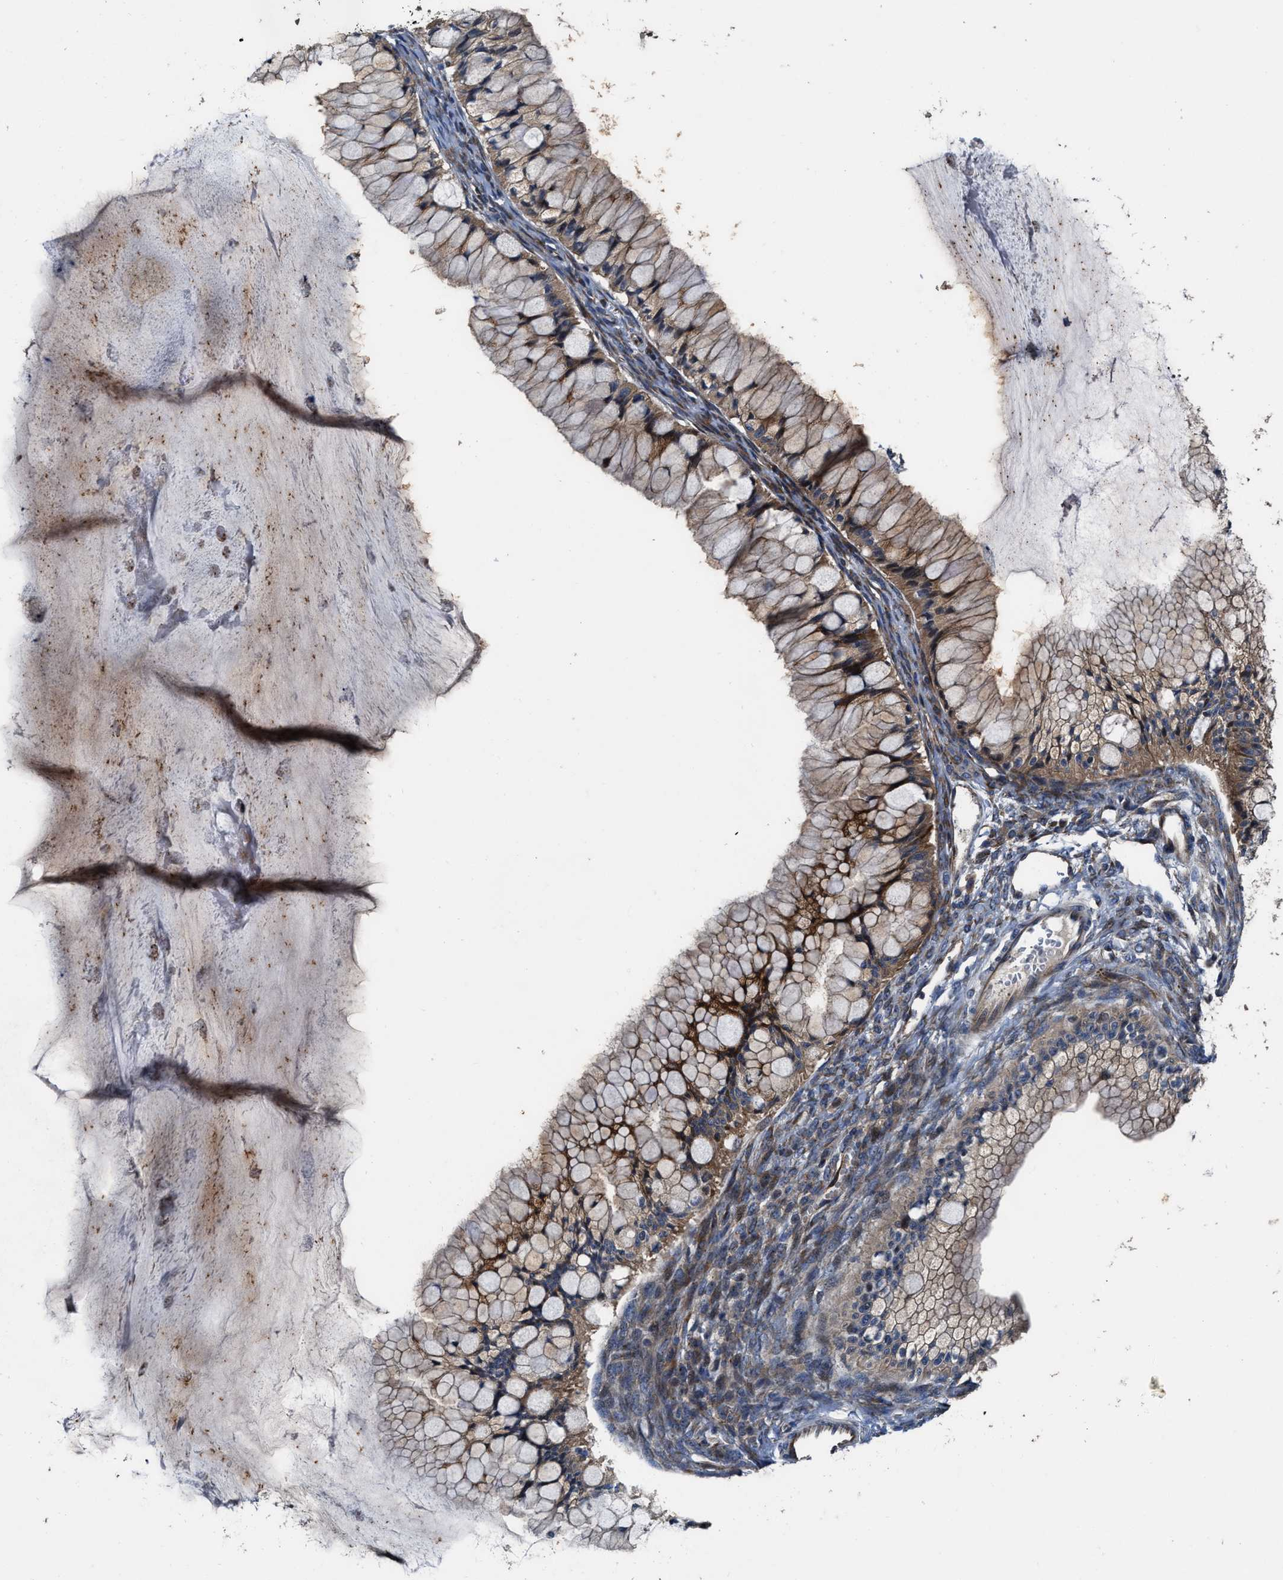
{"staining": {"intensity": "moderate", "quantity": ">75%", "location": "cytoplasmic/membranous"}, "tissue": "ovarian cancer", "cell_type": "Tumor cells", "image_type": "cancer", "snomed": [{"axis": "morphology", "description": "Cystadenocarcinoma, mucinous, NOS"}, {"axis": "topography", "description": "Ovary"}], "caption": "A photomicrograph showing moderate cytoplasmic/membranous positivity in about >75% of tumor cells in mucinous cystadenocarcinoma (ovarian), as visualized by brown immunohistochemical staining.", "gene": "PTAR1", "patient": {"sex": "female", "age": 57}}